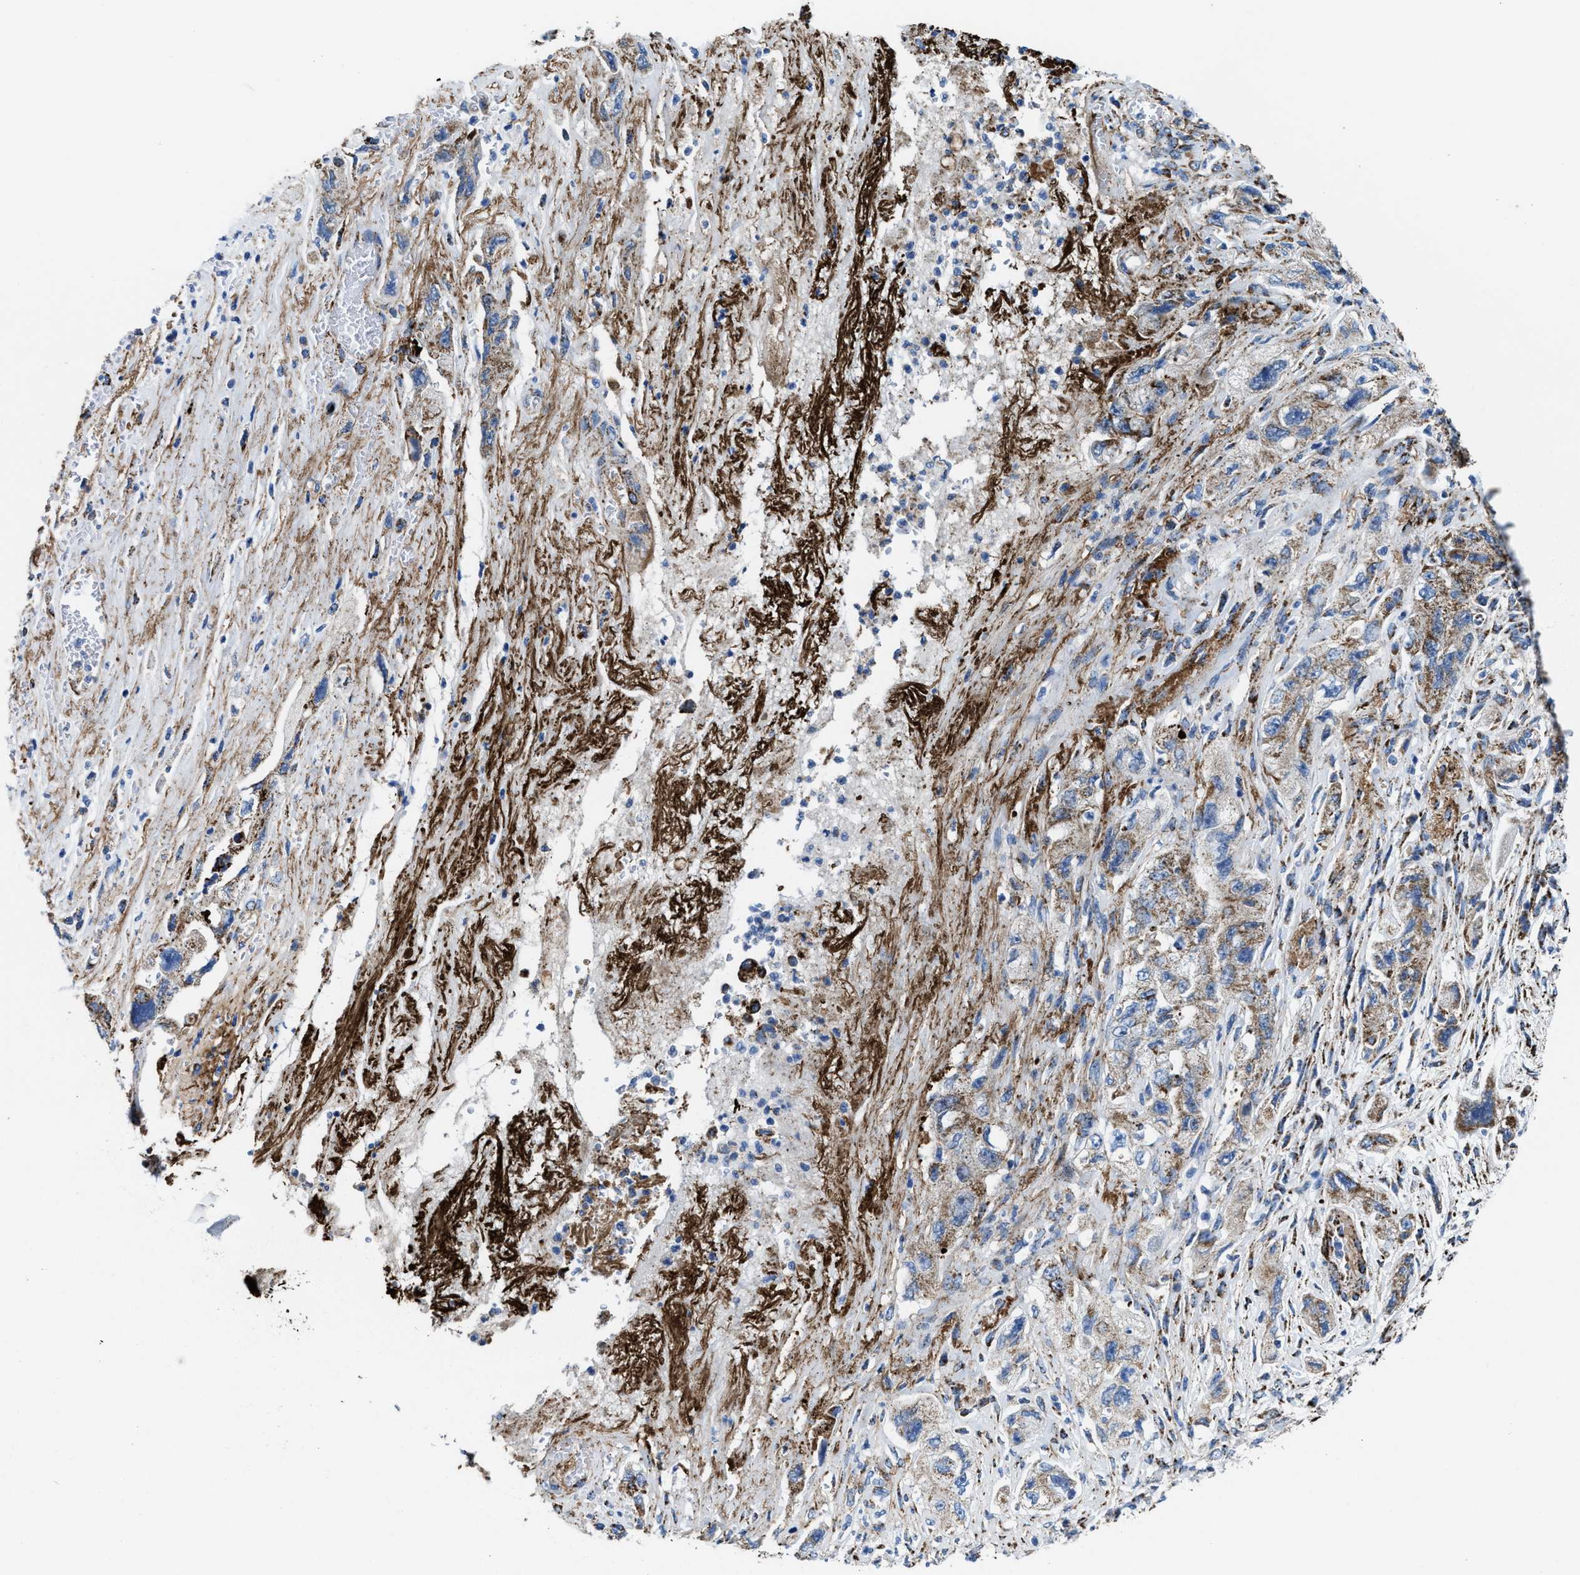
{"staining": {"intensity": "weak", "quantity": "25%-75%", "location": "cytoplasmic/membranous"}, "tissue": "pancreatic cancer", "cell_type": "Tumor cells", "image_type": "cancer", "snomed": [{"axis": "morphology", "description": "Adenocarcinoma, NOS"}, {"axis": "topography", "description": "Pancreas"}], "caption": "Immunohistochemical staining of human pancreatic adenocarcinoma demonstrates weak cytoplasmic/membranous protein positivity in approximately 25%-75% of tumor cells. Ihc stains the protein of interest in brown and the nuclei are stained blue.", "gene": "ALDH1B1", "patient": {"sex": "female", "age": 73}}